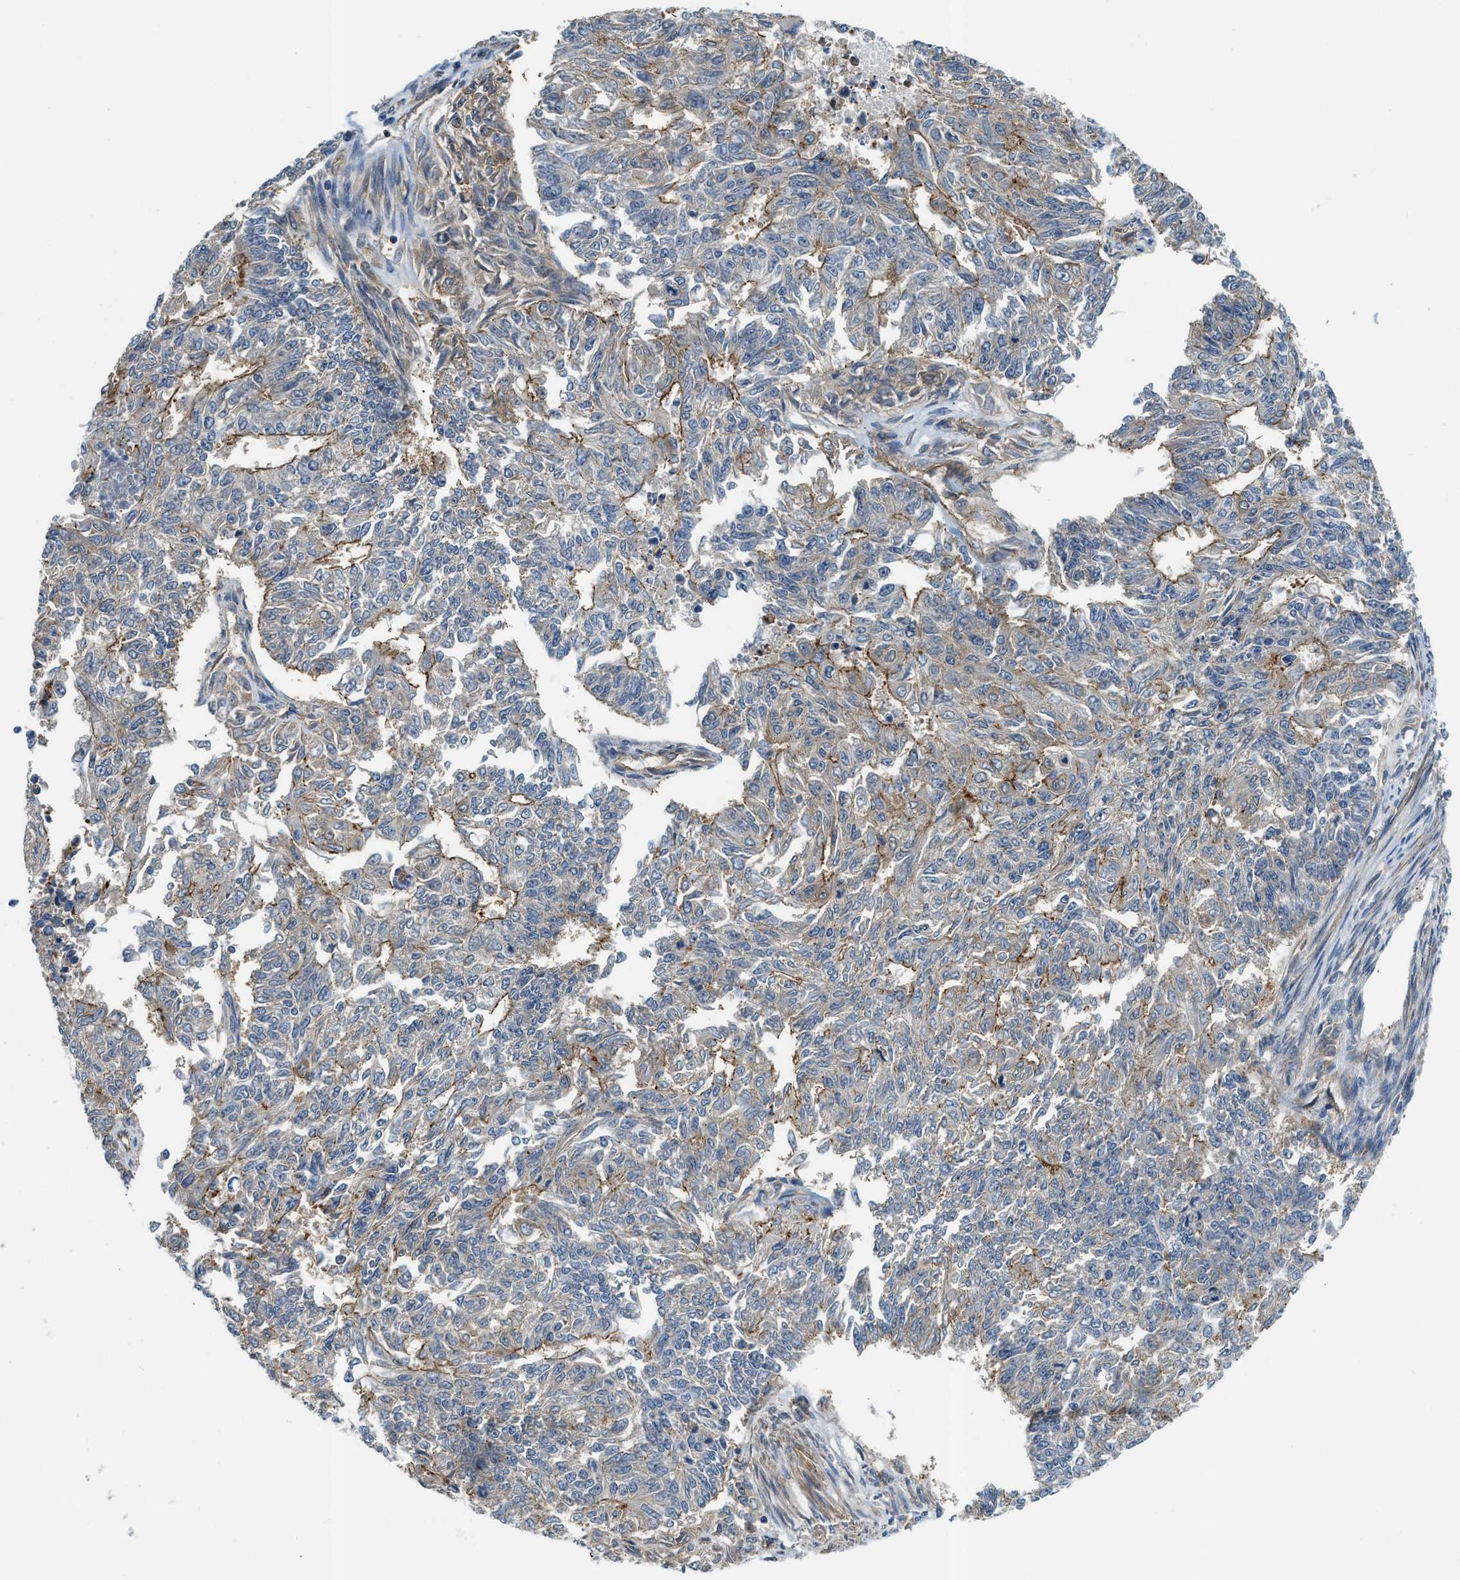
{"staining": {"intensity": "moderate", "quantity": "<25%", "location": "cytoplasmic/membranous"}, "tissue": "endometrial cancer", "cell_type": "Tumor cells", "image_type": "cancer", "snomed": [{"axis": "morphology", "description": "Adenocarcinoma, NOS"}, {"axis": "topography", "description": "Endometrium"}], "caption": "The histopathology image exhibits staining of adenocarcinoma (endometrial), revealing moderate cytoplasmic/membranous protein staining (brown color) within tumor cells. The protein of interest is stained brown, and the nuclei are stained in blue (DAB IHC with brightfield microscopy, high magnification).", "gene": "CBLB", "patient": {"sex": "female", "age": 32}}